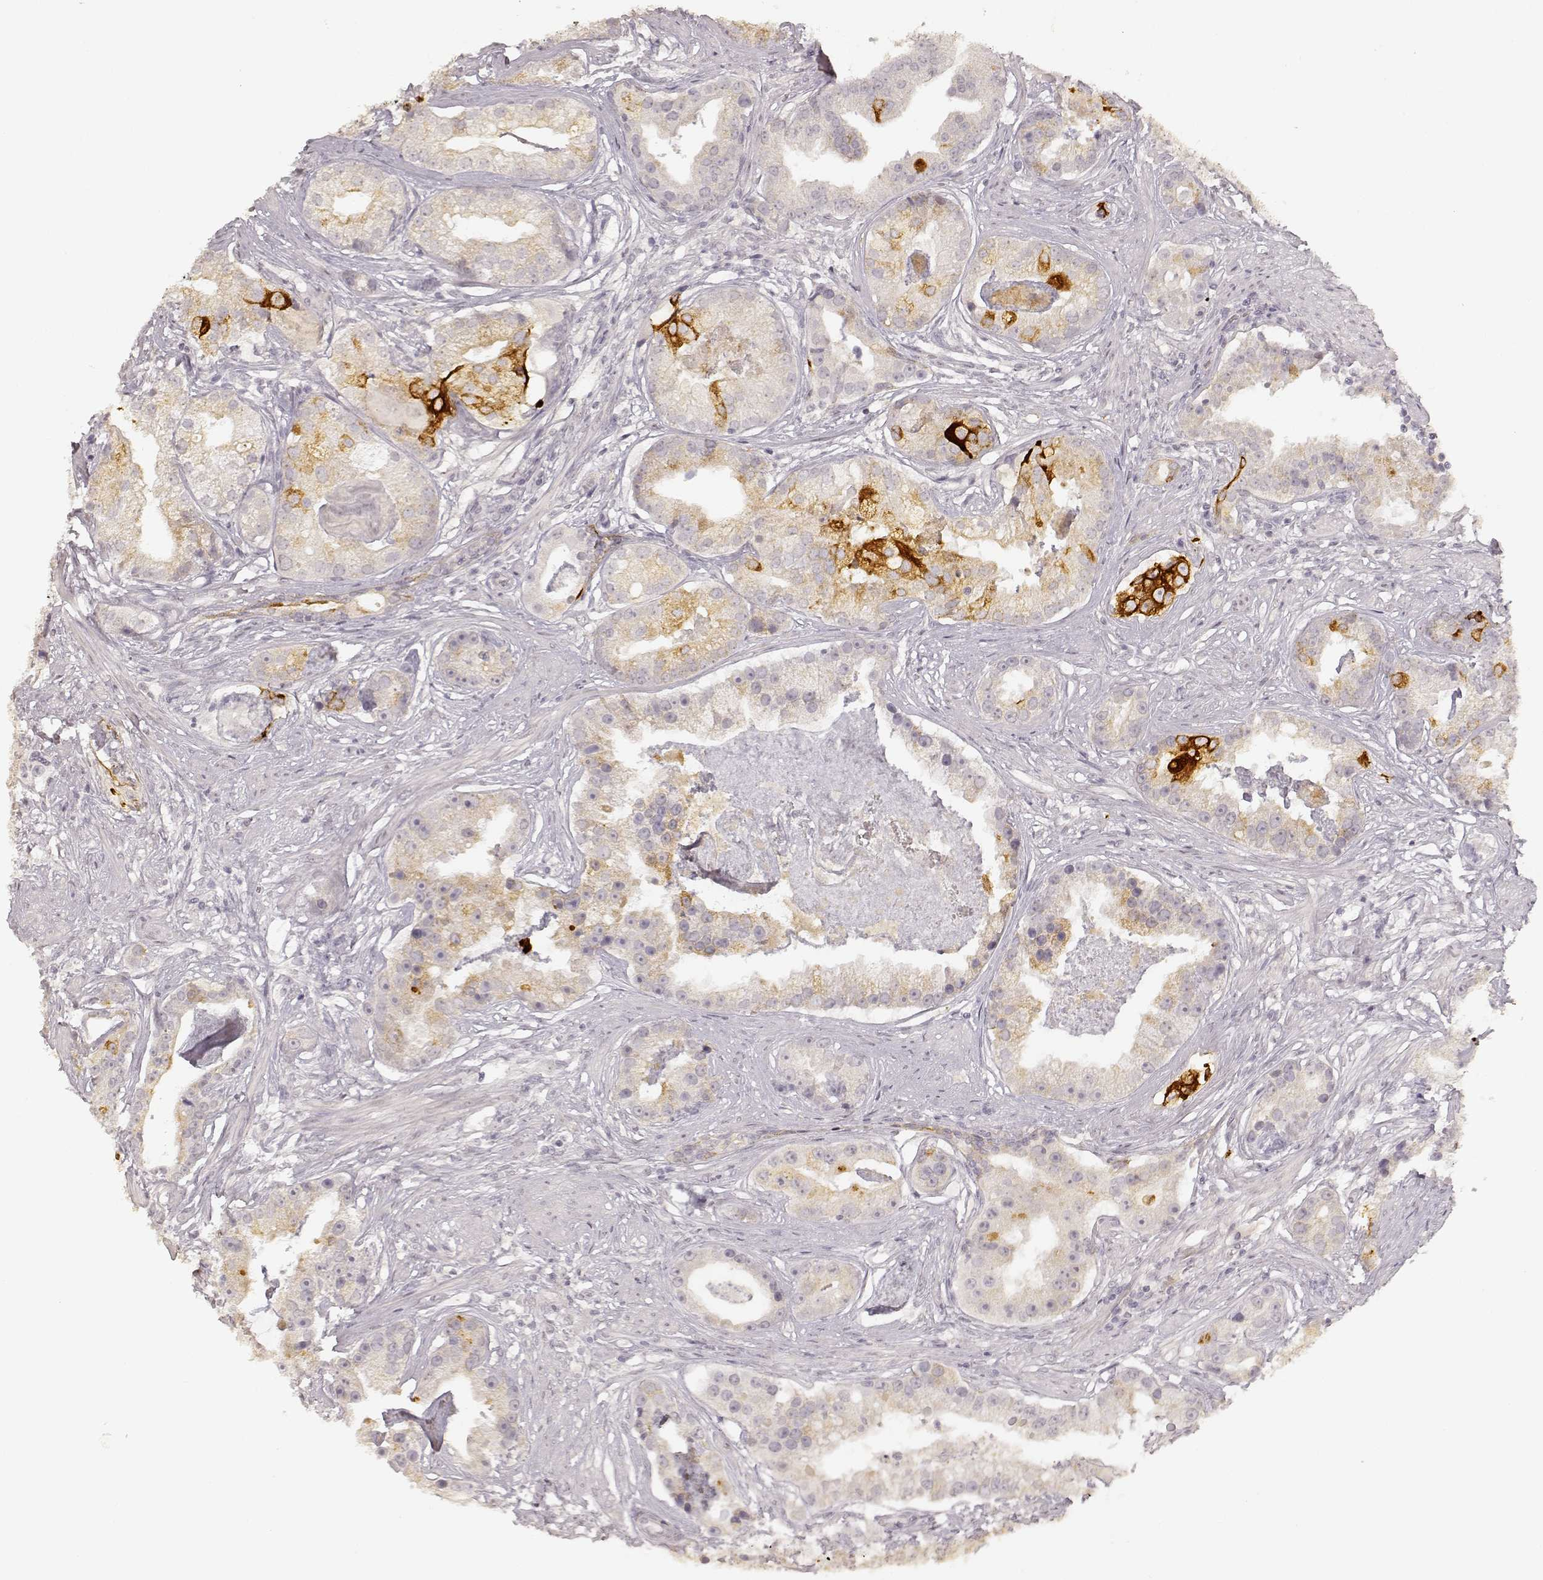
{"staining": {"intensity": "strong", "quantity": "<25%", "location": "cytoplasmic/membranous"}, "tissue": "prostate cancer", "cell_type": "Tumor cells", "image_type": "cancer", "snomed": [{"axis": "morphology", "description": "Adenocarcinoma, NOS"}, {"axis": "topography", "description": "Prostate and seminal vesicle, NOS"}, {"axis": "topography", "description": "Prostate"}], "caption": "IHC of human adenocarcinoma (prostate) displays medium levels of strong cytoplasmic/membranous staining in approximately <25% of tumor cells. (Brightfield microscopy of DAB IHC at high magnification).", "gene": "LAMC2", "patient": {"sex": "male", "age": 44}}